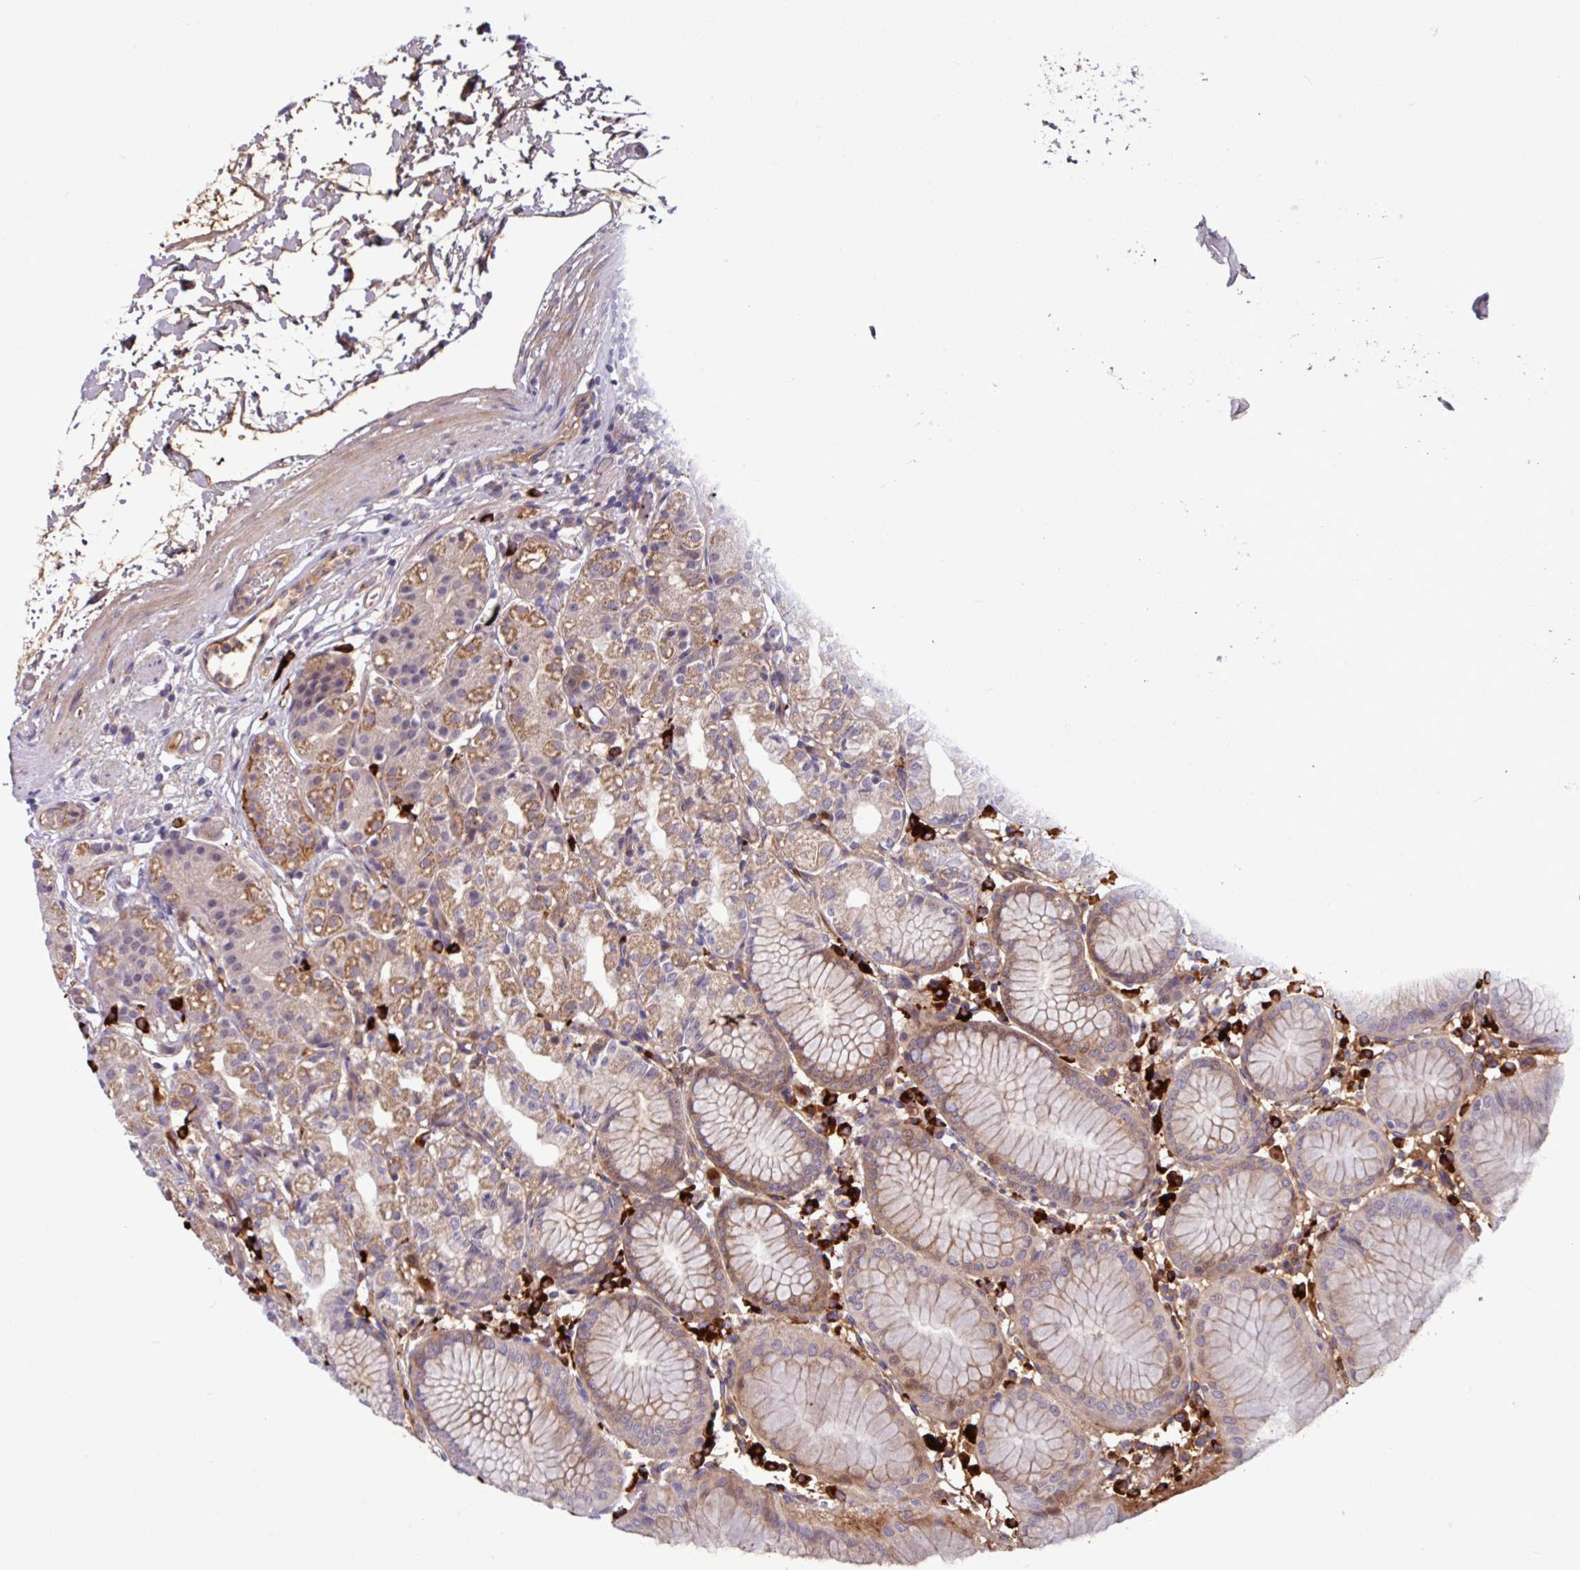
{"staining": {"intensity": "weak", "quantity": ">75%", "location": "cytoplasmic/membranous"}, "tissue": "stomach", "cell_type": "Glandular cells", "image_type": "normal", "snomed": [{"axis": "morphology", "description": "Normal tissue, NOS"}, {"axis": "topography", "description": "Stomach"}], "caption": "Stomach stained with IHC exhibits weak cytoplasmic/membranous positivity in approximately >75% of glandular cells. (DAB = brown stain, brightfield microscopy at high magnification).", "gene": "B4GALNT4", "patient": {"sex": "female", "age": 57}}